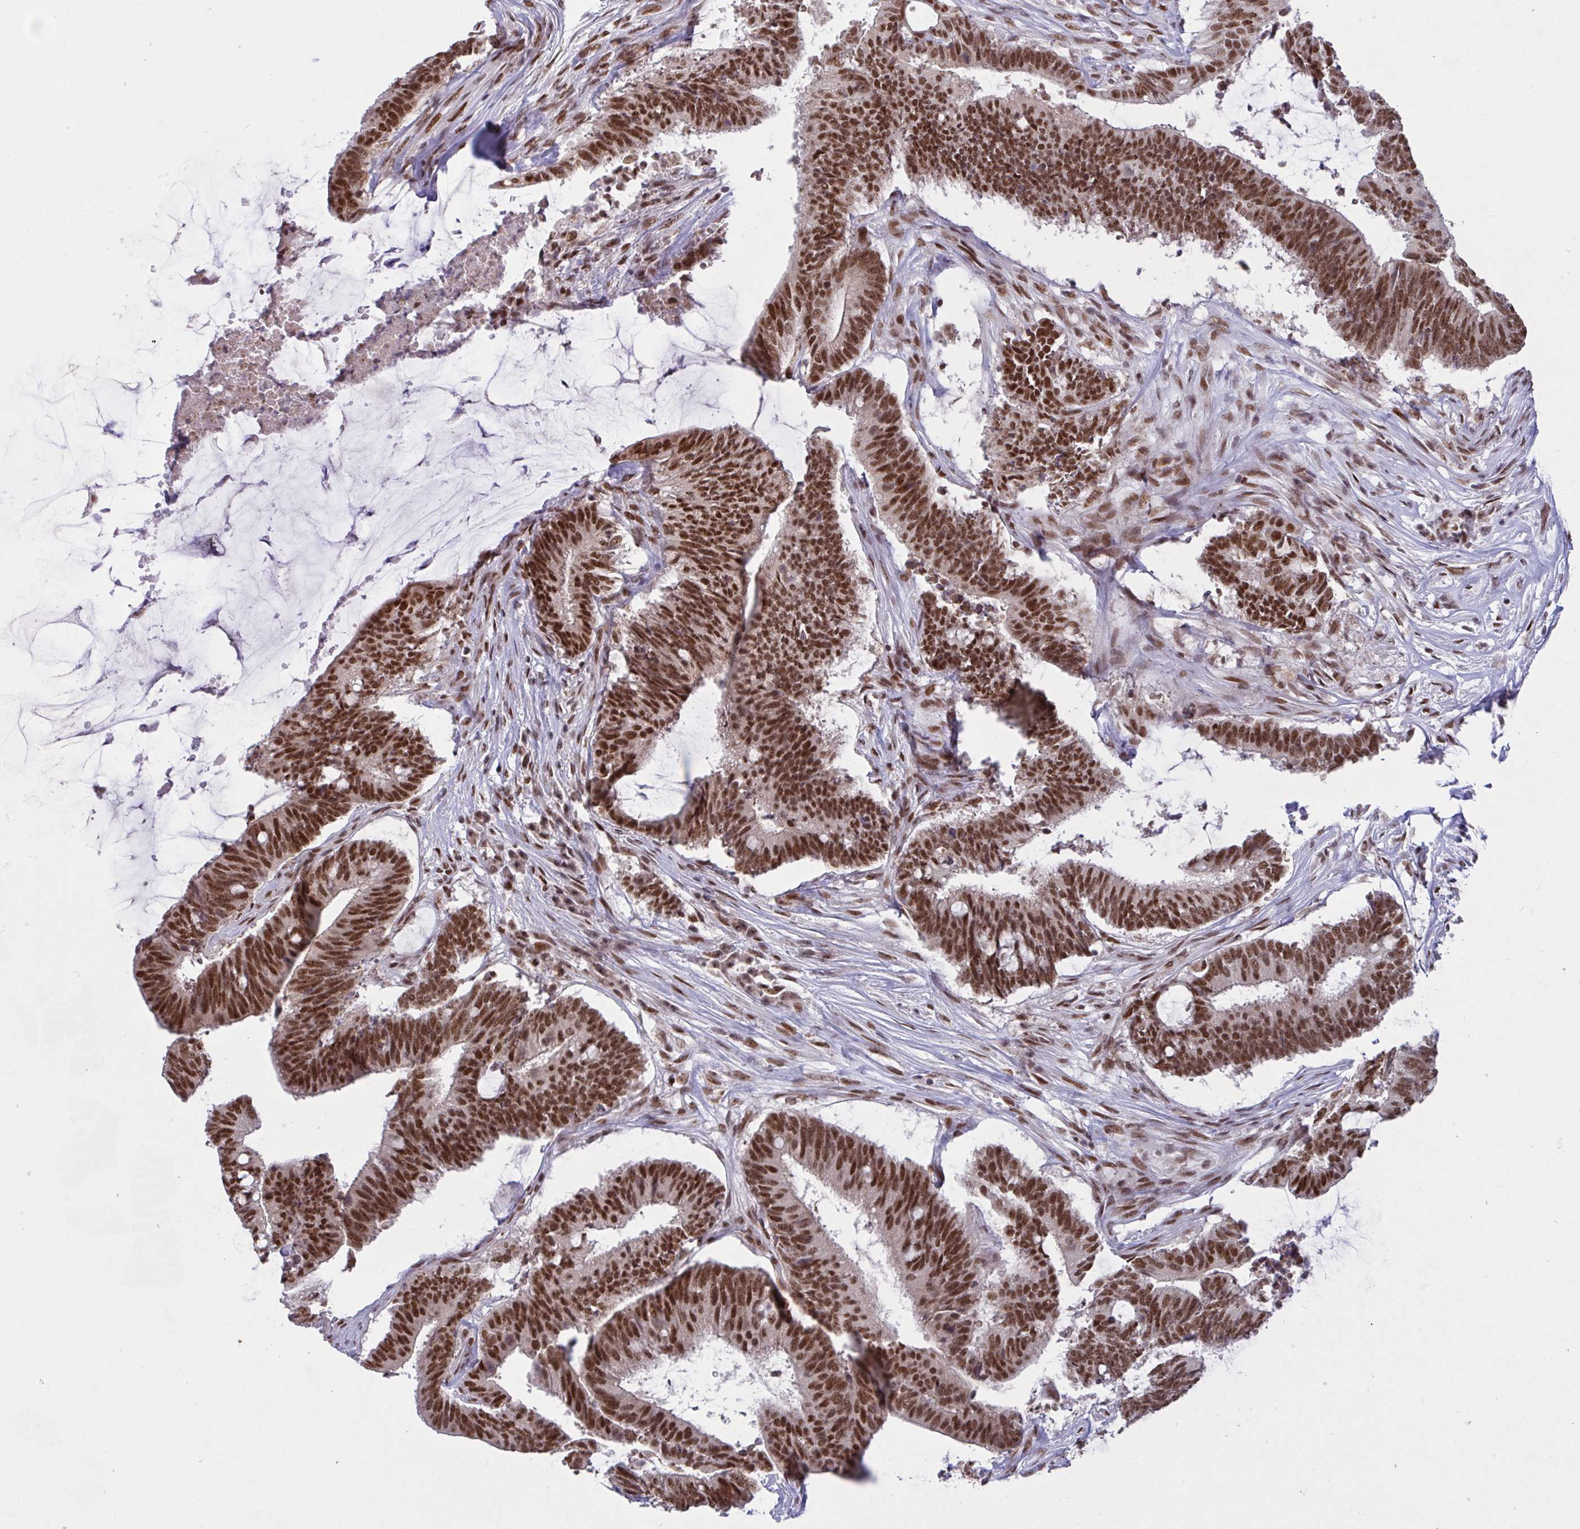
{"staining": {"intensity": "strong", "quantity": ">75%", "location": "nuclear"}, "tissue": "colorectal cancer", "cell_type": "Tumor cells", "image_type": "cancer", "snomed": [{"axis": "morphology", "description": "Adenocarcinoma, NOS"}, {"axis": "topography", "description": "Colon"}], "caption": "Strong nuclear staining is present in approximately >75% of tumor cells in adenocarcinoma (colorectal).", "gene": "PHF10", "patient": {"sex": "female", "age": 43}}